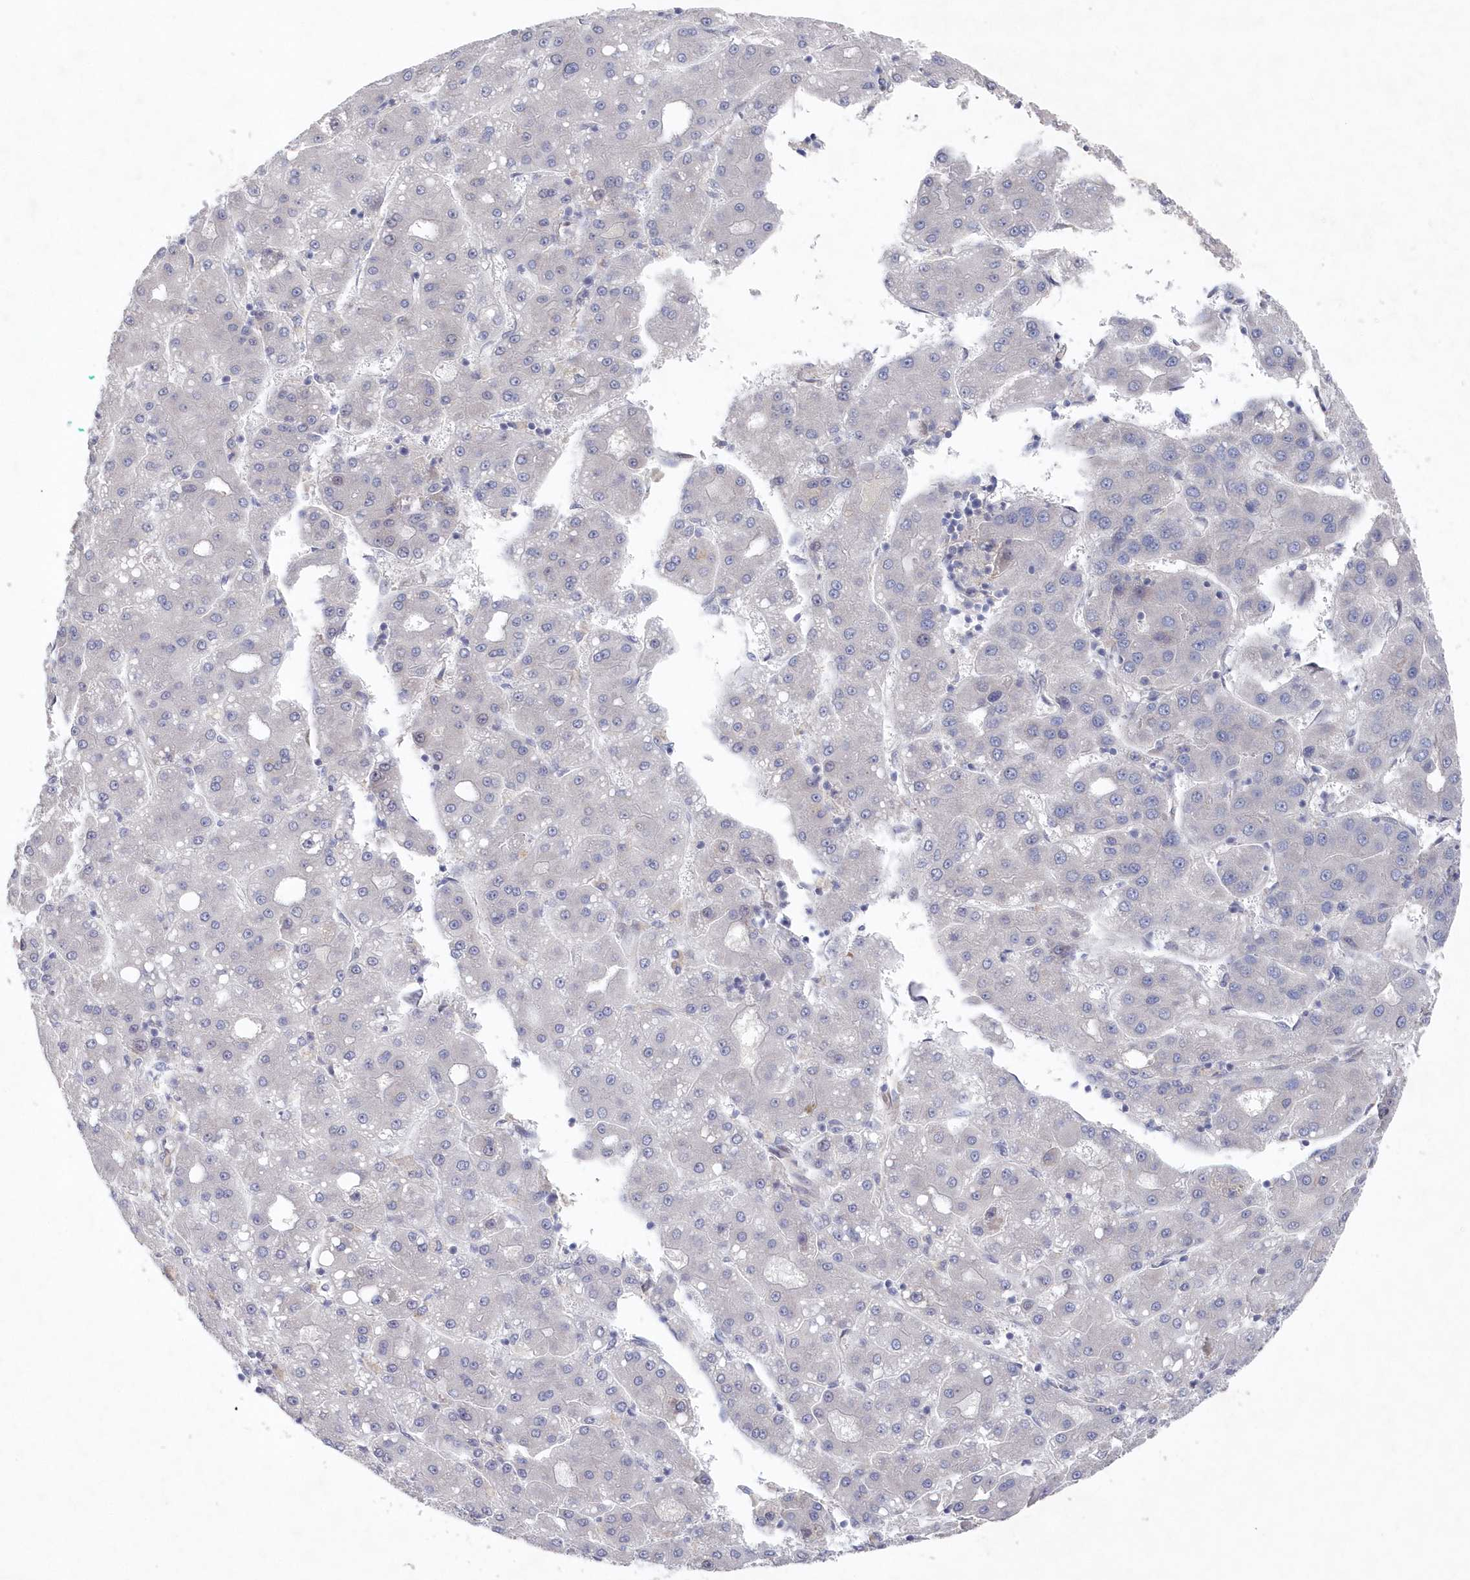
{"staining": {"intensity": "negative", "quantity": "none", "location": "none"}, "tissue": "liver cancer", "cell_type": "Tumor cells", "image_type": "cancer", "snomed": [{"axis": "morphology", "description": "Carcinoma, Hepatocellular, NOS"}, {"axis": "topography", "description": "Liver"}], "caption": "The histopathology image displays no significant expression in tumor cells of liver cancer. (IHC, brightfield microscopy, high magnification).", "gene": "KIAA1586", "patient": {"sex": "male", "age": 65}}